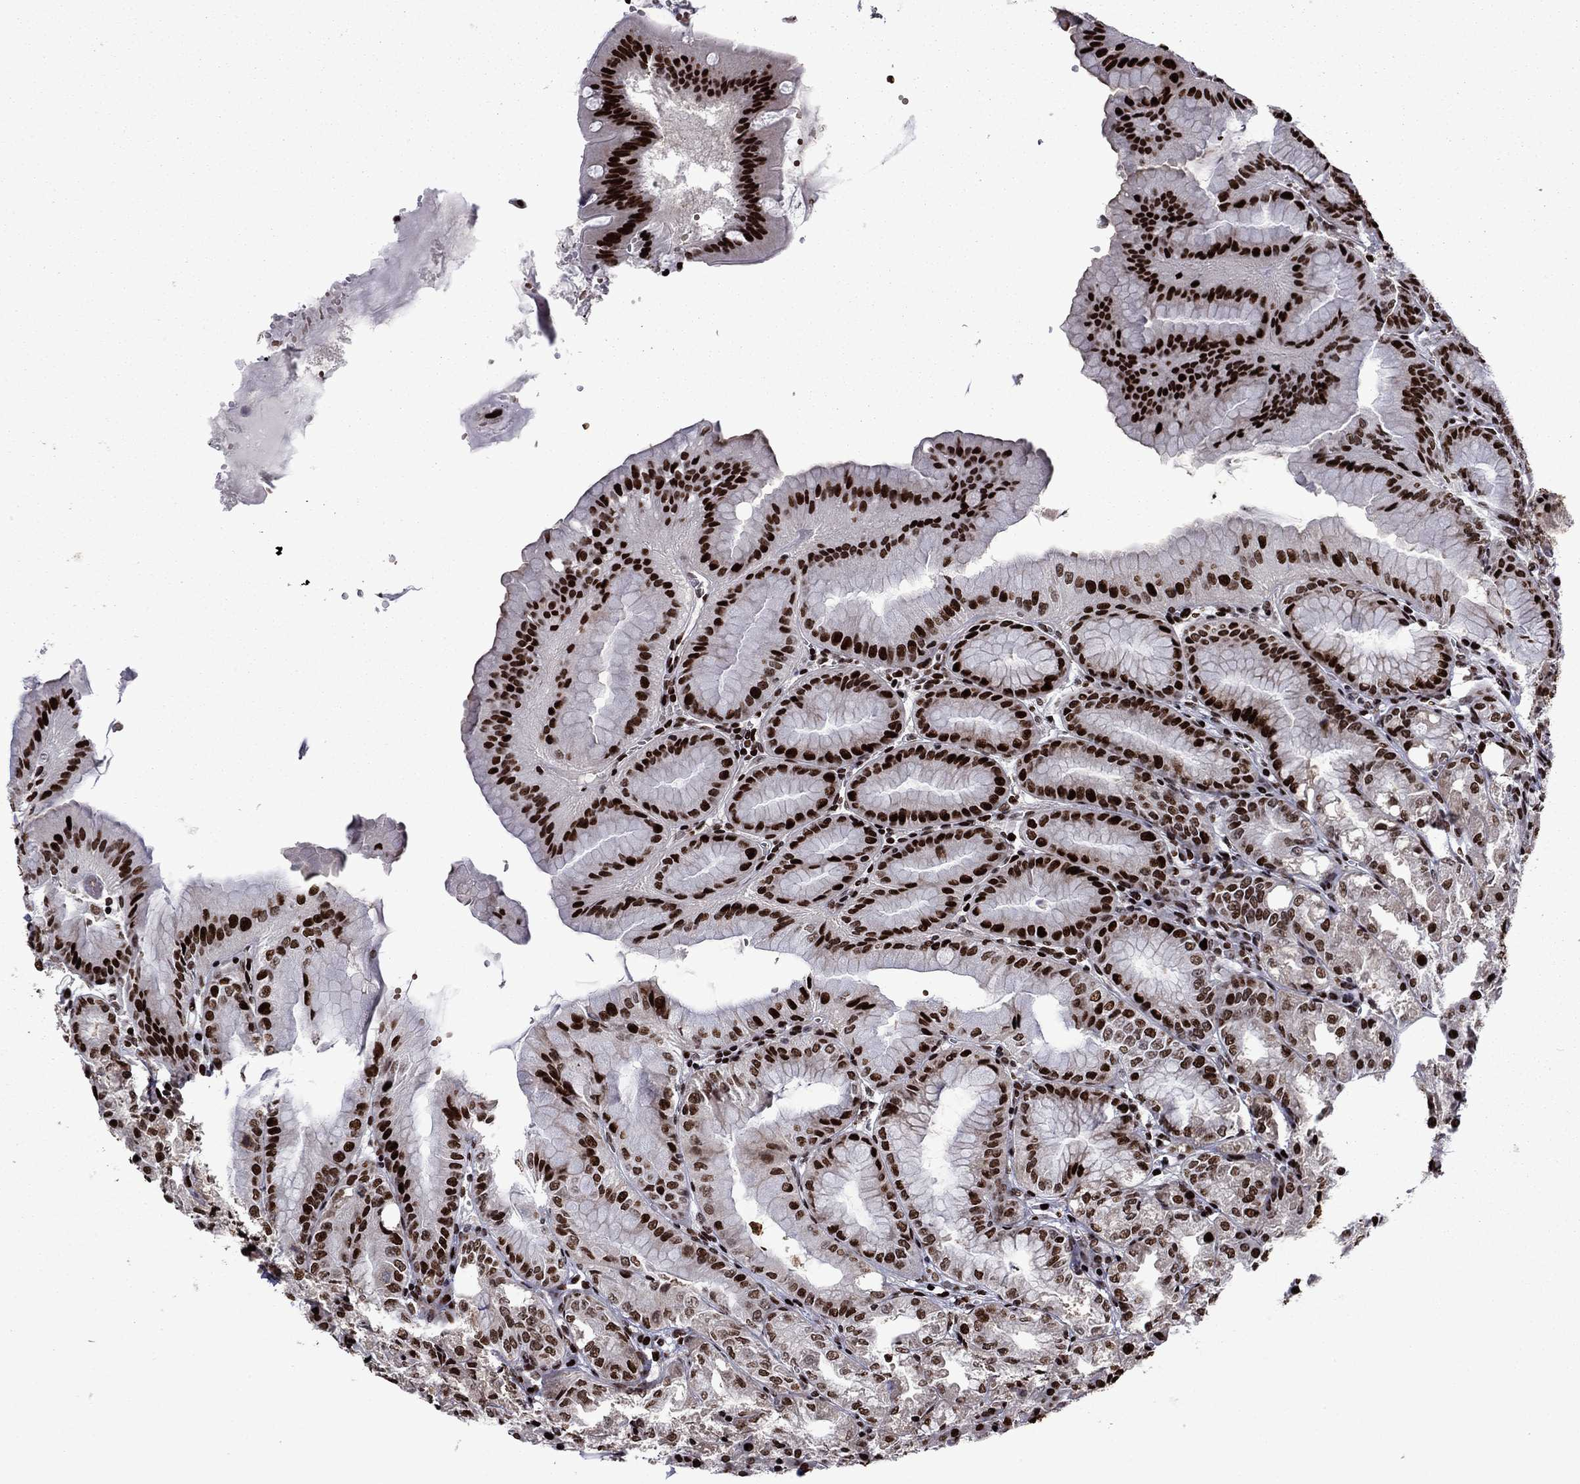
{"staining": {"intensity": "strong", "quantity": ">75%", "location": "nuclear"}, "tissue": "stomach", "cell_type": "Glandular cells", "image_type": "normal", "snomed": [{"axis": "morphology", "description": "Normal tissue, NOS"}, {"axis": "topography", "description": "Stomach"}], "caption": "Brown immunohistochemical staining in unremarkable human stomach shows strong nuclear staining in about >75% of glandular cells.", "gene": "LIMK1", "patient": {"sex": "male", "age": 71}}